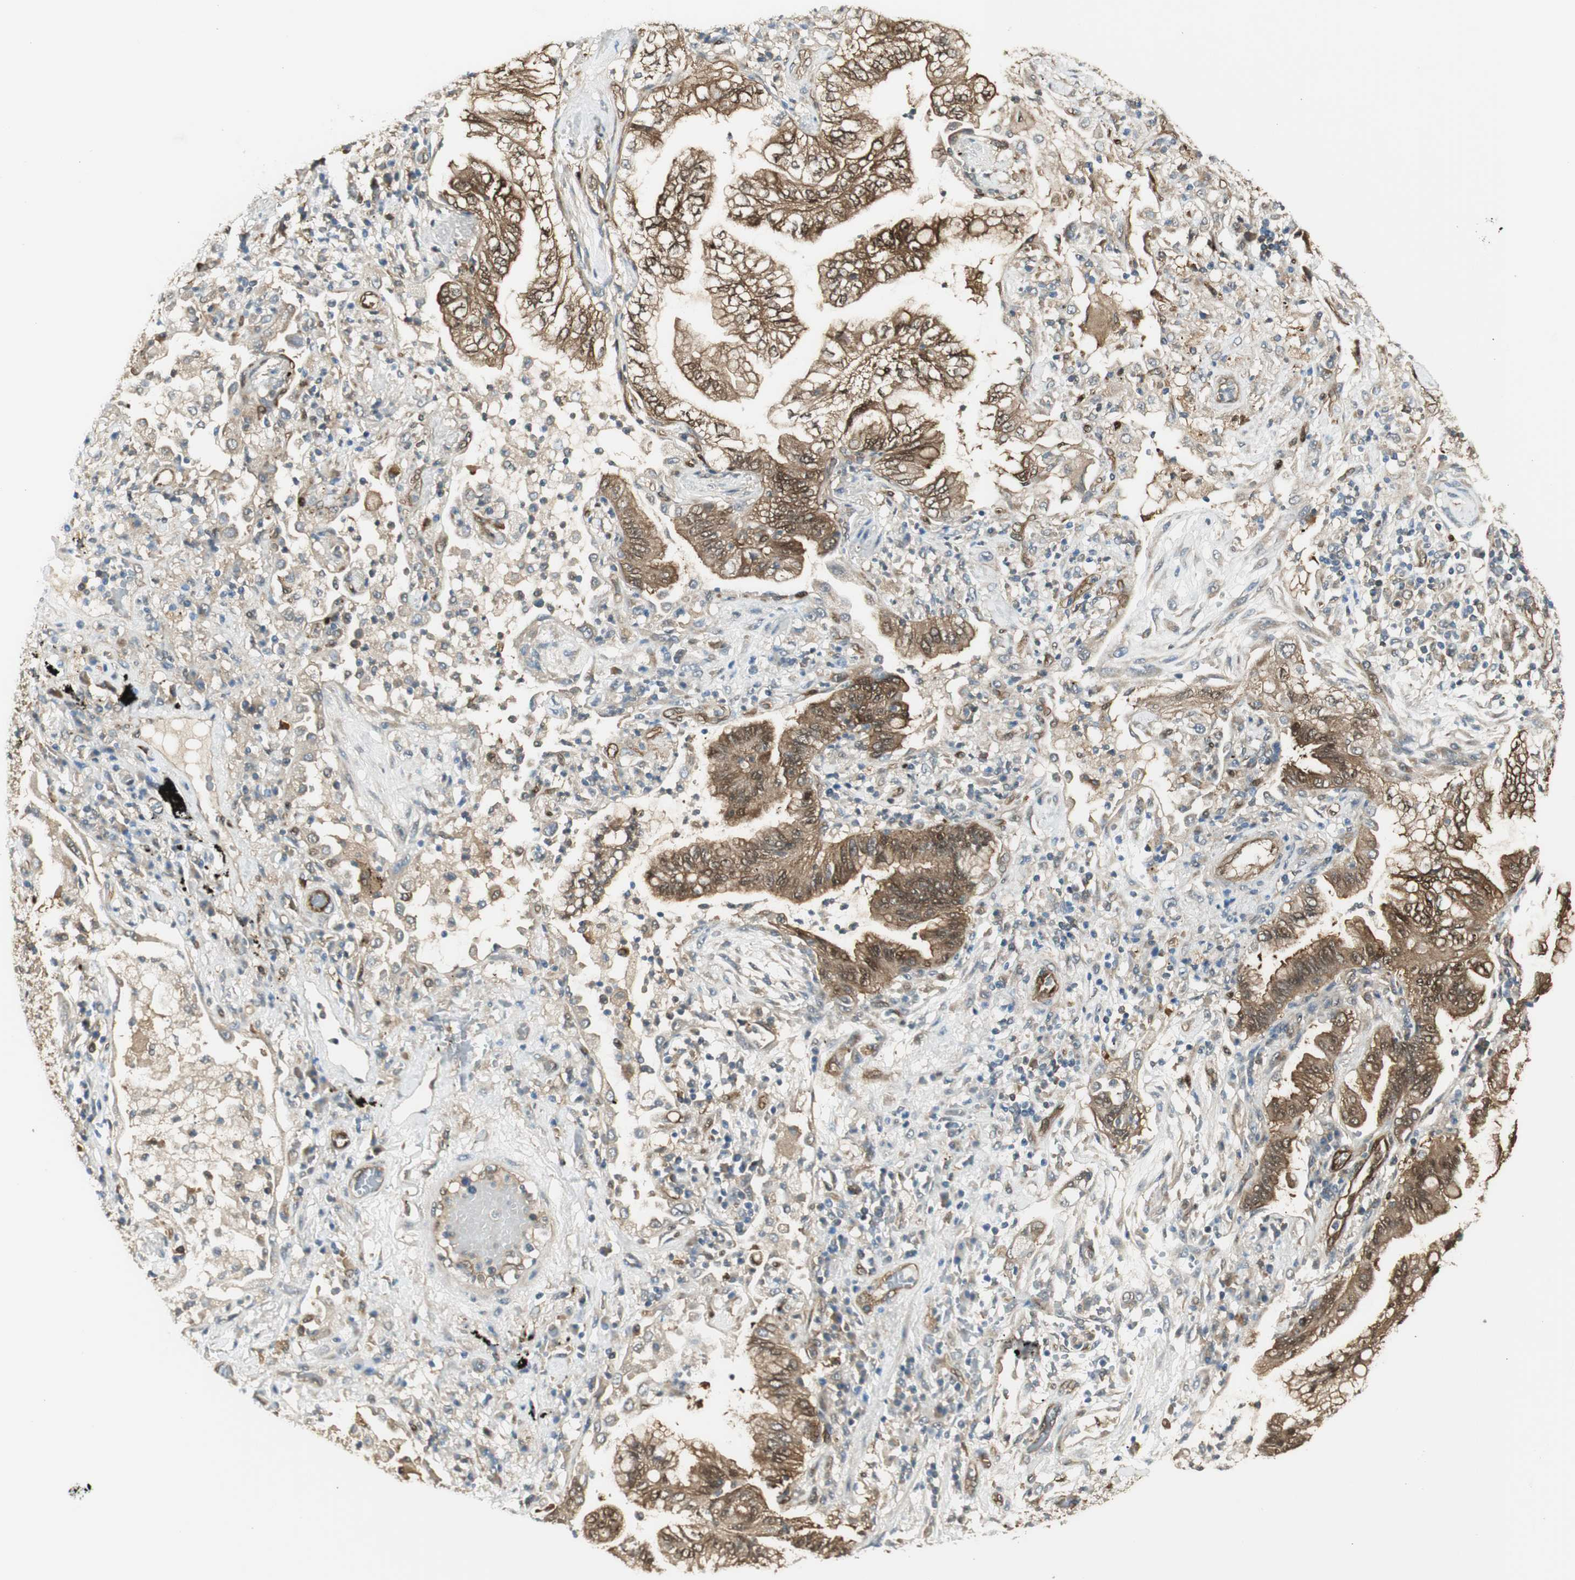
{"staining": {"intensity": "moderate", "quantity": ">75%", "location": "cytoplasmic/membranous"}, "tissue": "lung cancer", "cell_type": "Tumor cells", "image_type": "cancer", "snomed": [{"axis": "morphology", "description": "Normal tissue, NOS"}, {"axis": "morphology", "description": "Adenocarcinoma, NOS"}, {"axis": "topography", "description": "Bronchus"}, {"axis": "topography", "description": "Lung"}], "caption": "DAB (3,3'-diaminobenzidine) immunohistochemical staining of human lung cancer demonstrates moderate cytoplasmic/membranous protein expression in about >75% of tumor cells.", "gene": "SERPINB6", "patient": {"sex": "female", "age": 70}}